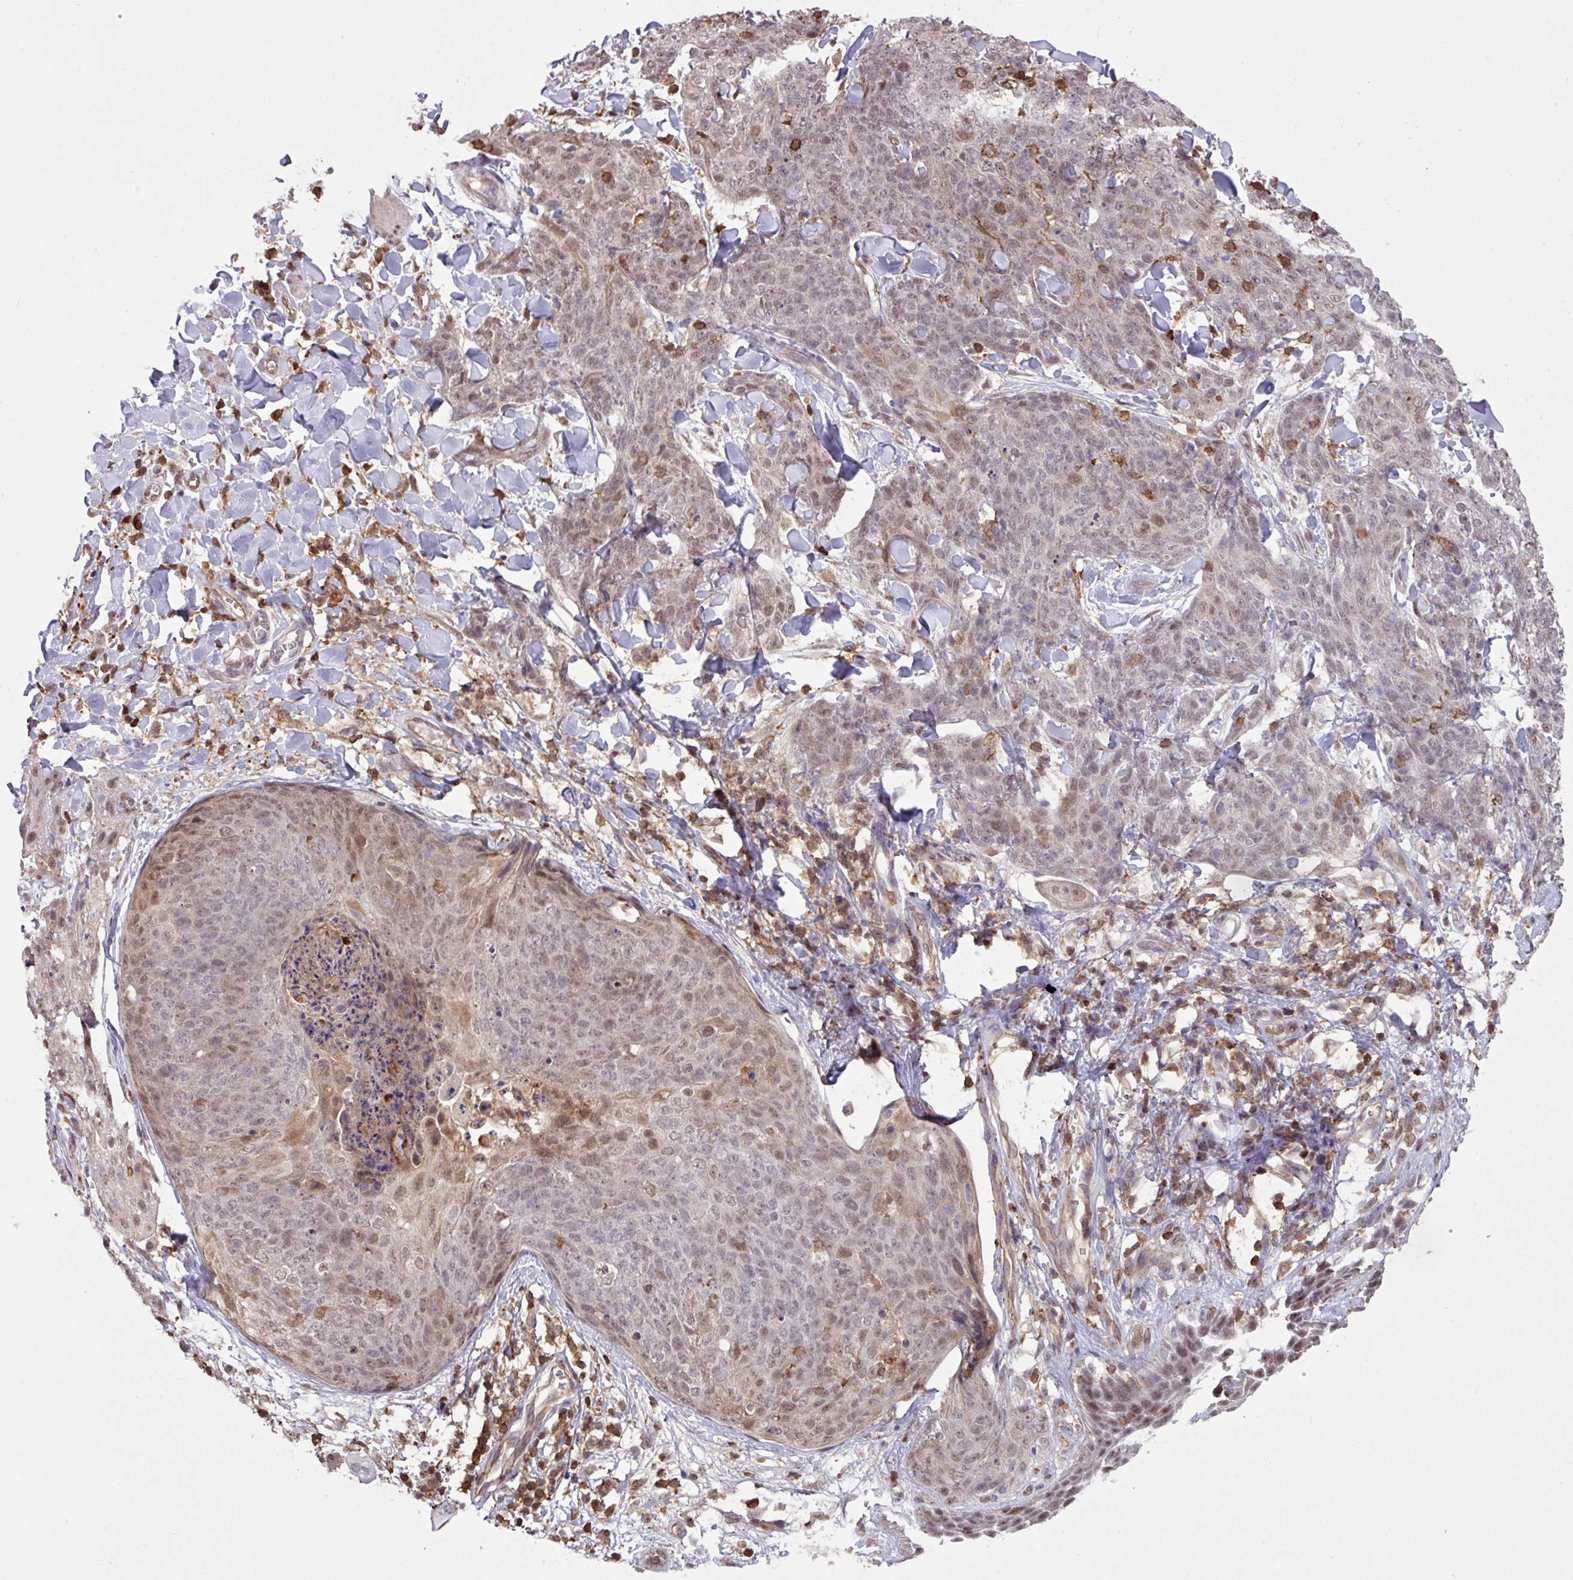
{"staining": {"intensity": "weak", "quantity": "25%-75%", "location": "nuclear"}, "tissue": "skin cancer", "cell_type": "Tumor cells", "image_type": "cancer", "snomed": [{"axis": "morphology", "description": "Squamous cell carcinoma, NOS"}, {"axis": "topography", "description": "Skin"}, {"axis": "topography", "description": "Vulva"}], "caption": "Human squamous cell carcinoma (skin) stained with a protein marker demonstrates weak staining in tumor cells.", "gene": "GON7", "patient": {"sex": "female", "age": 85}}